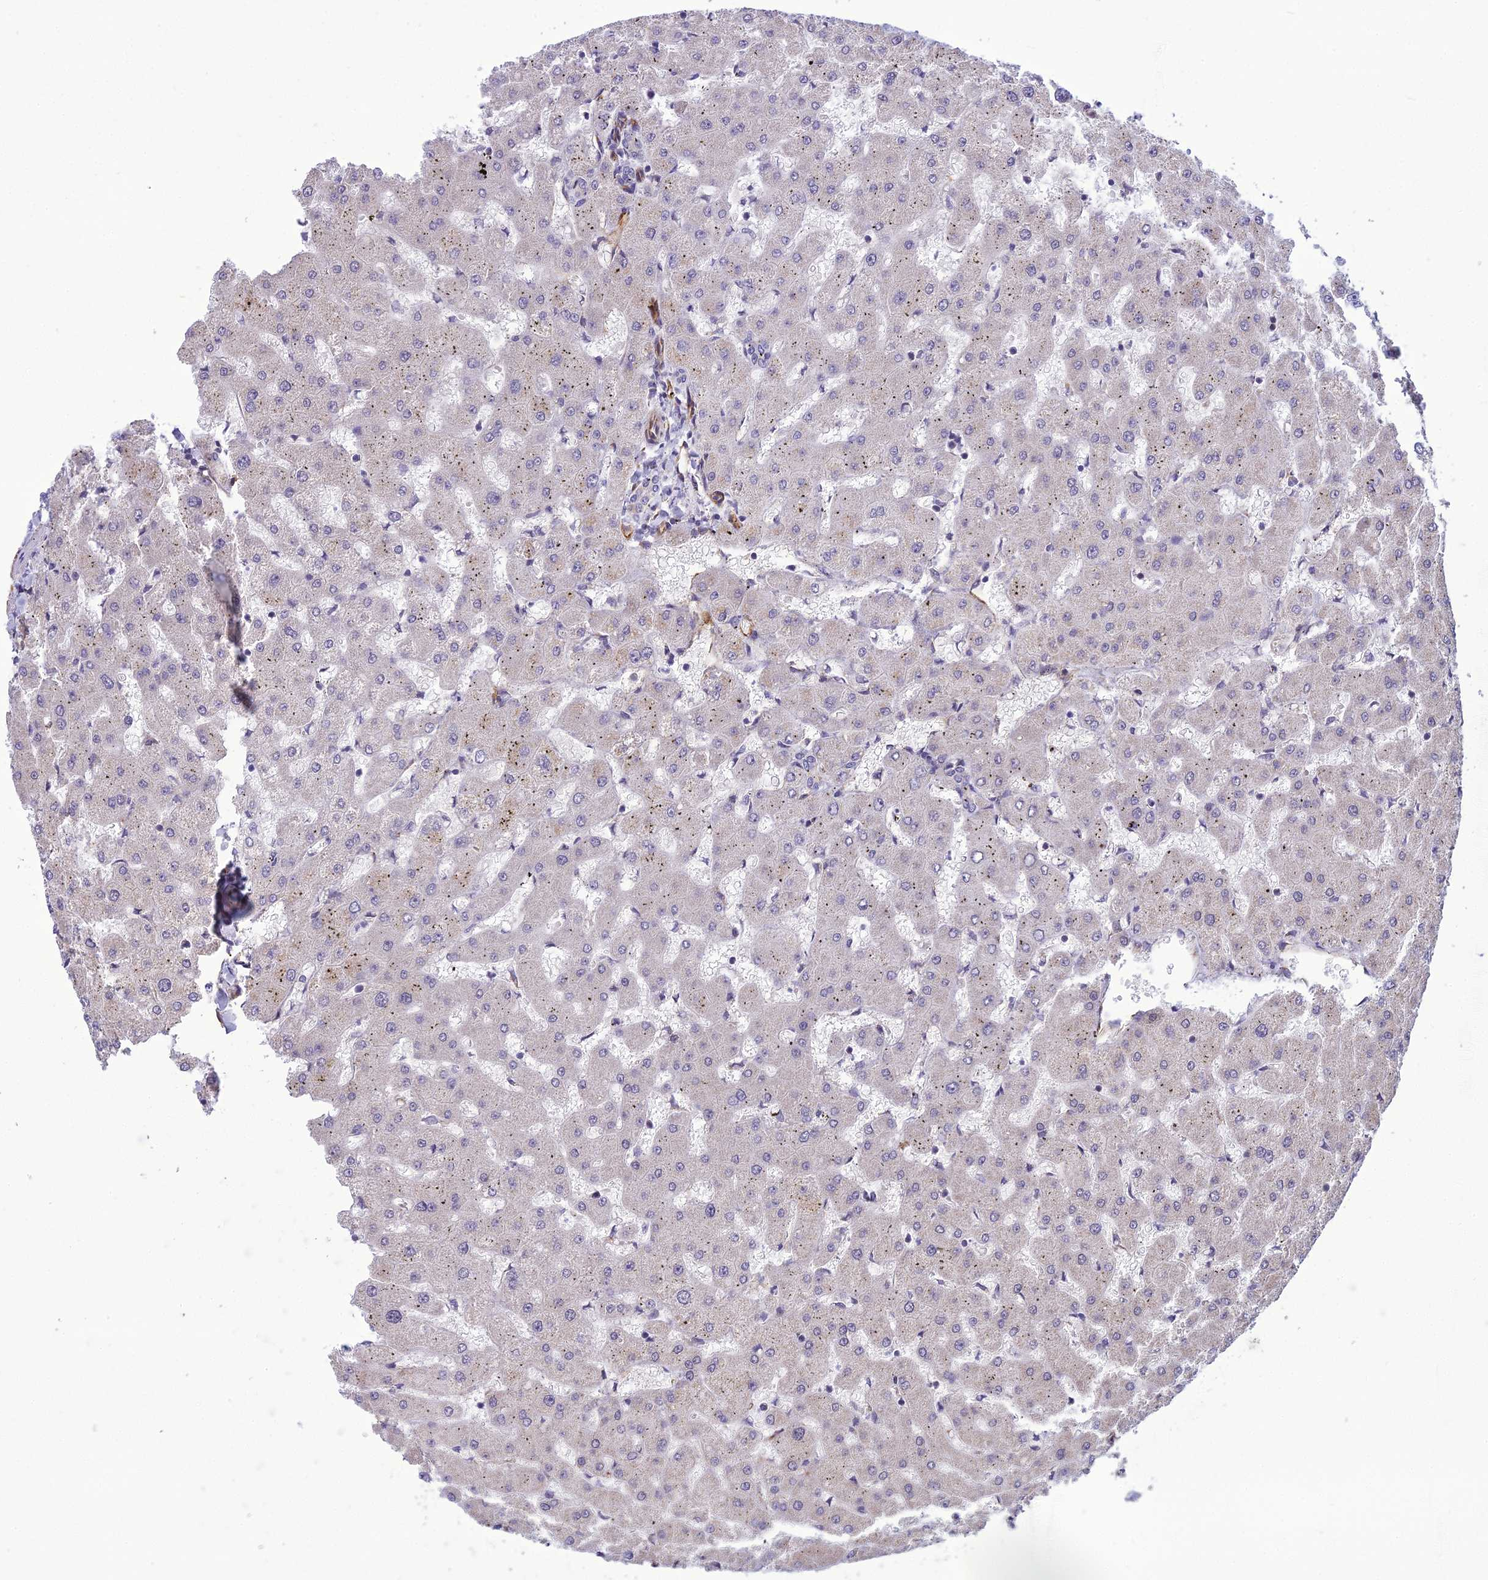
{"staining": {"intensity": "negative", "quantity": "none", "location": "none"}, "tissue": "liver", "cell_type": "Cholangiocytes", "image_type": "normal", "snomed": [{"axis": "morphology", "description": "Normal tissue, NOS"}, {"axis": "topography", "description": "Liver"}], "caption": "Immunohistochemistry photomicrograph of unremarkable liver: human liver stained with DAB (3,3'-diaminobenzidine) shows no significant protein positivity in cholangiocytes. (DAB (3,3'-diaminobenzidine) IHC, high magnification).", "gene": "NODAL", "patient": {"sex": "female", "age": 63}}